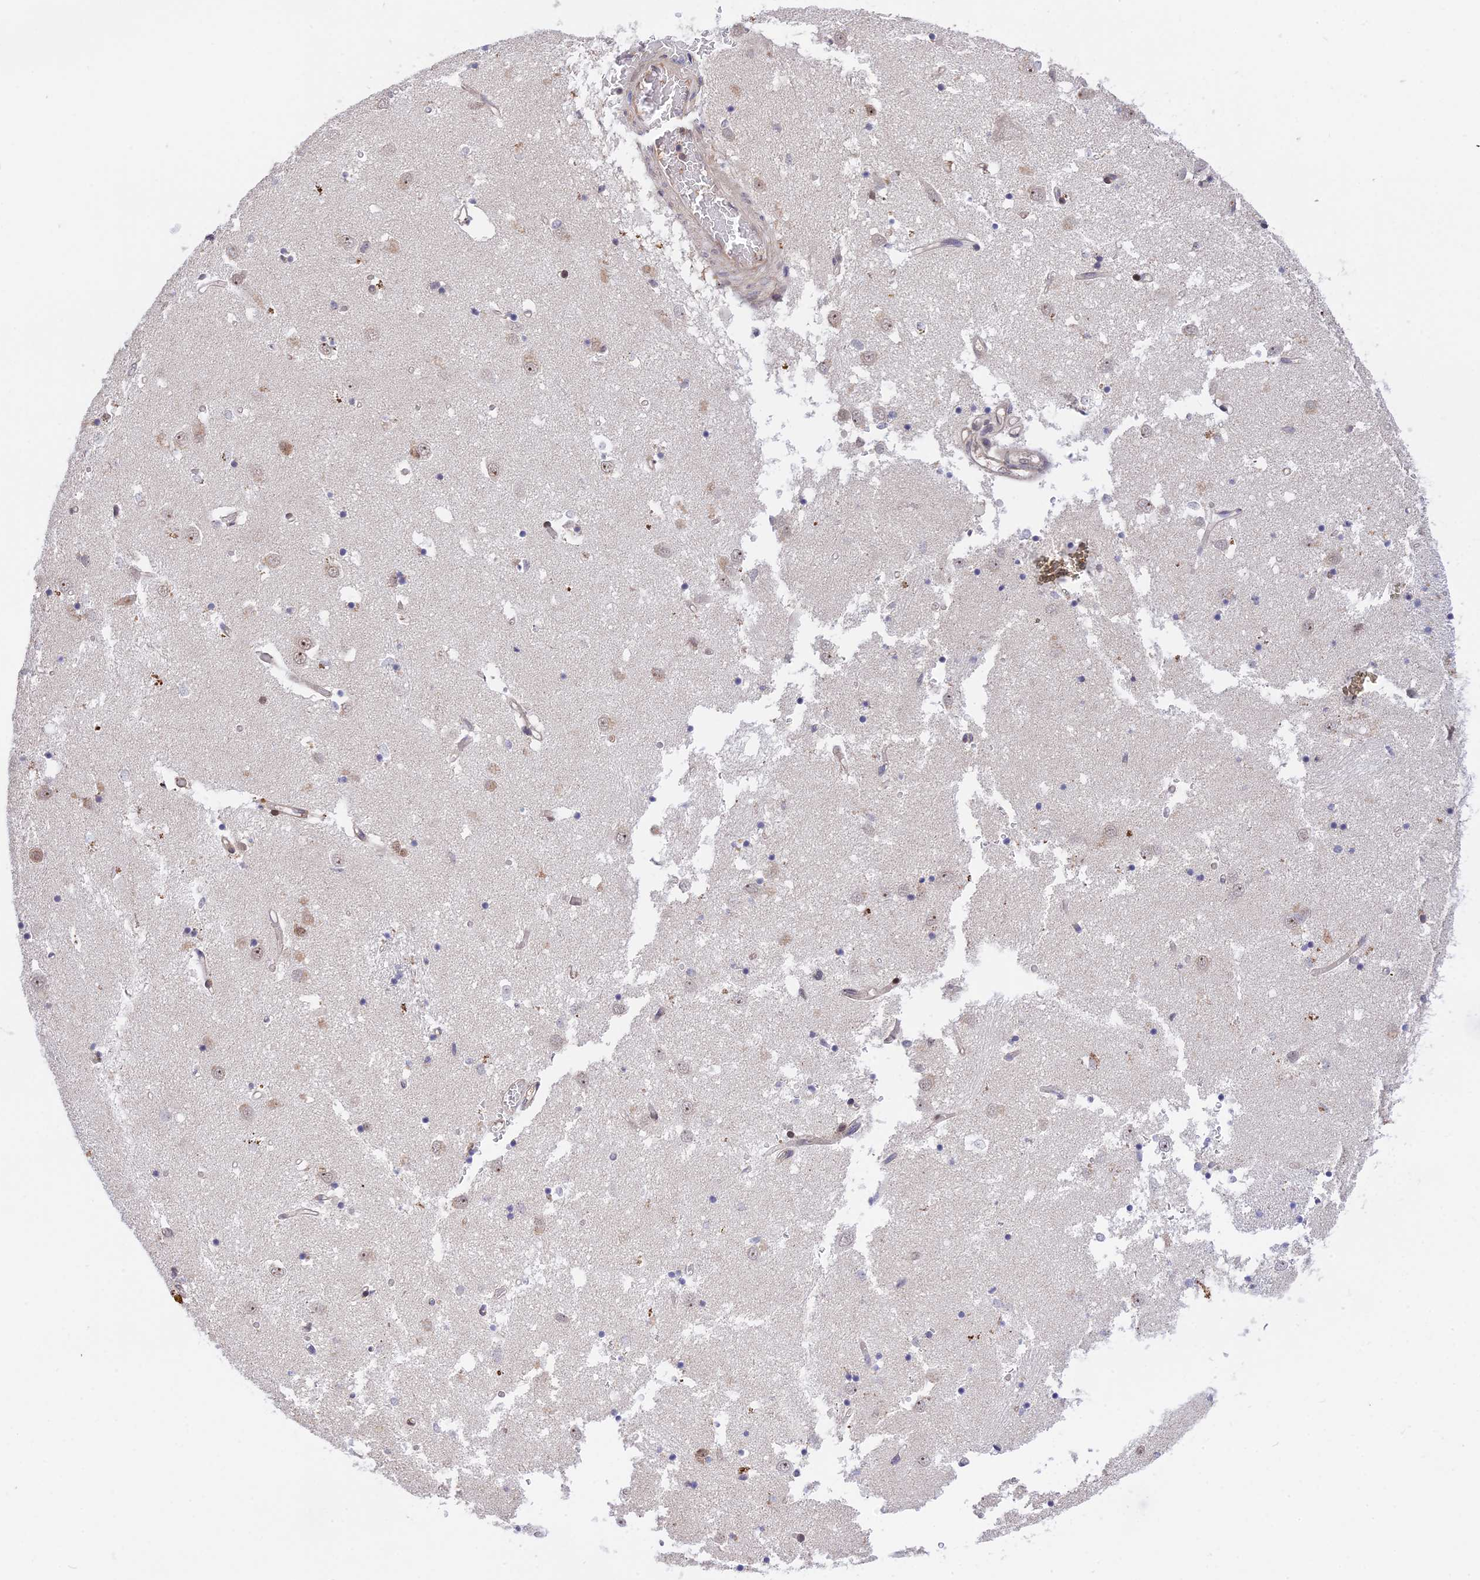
{"staining": {"intensity": "negative", "quantity": "none", "location": "none"}, "tissue": "caudate", "cell_type": "Glial cells", "image_type": "normal", "snomed": [{"axis": "morphology", "description": "Normal tissue, NOS"}, {"axis": "topography", "description": "Lateral ventricle wall"}], "caption": "This is an immunohistochemistry image of benign caudate. There is no expression in glial cells.", "gene": "ZNF428", "patient": {"sex": "male", "age": 70}}